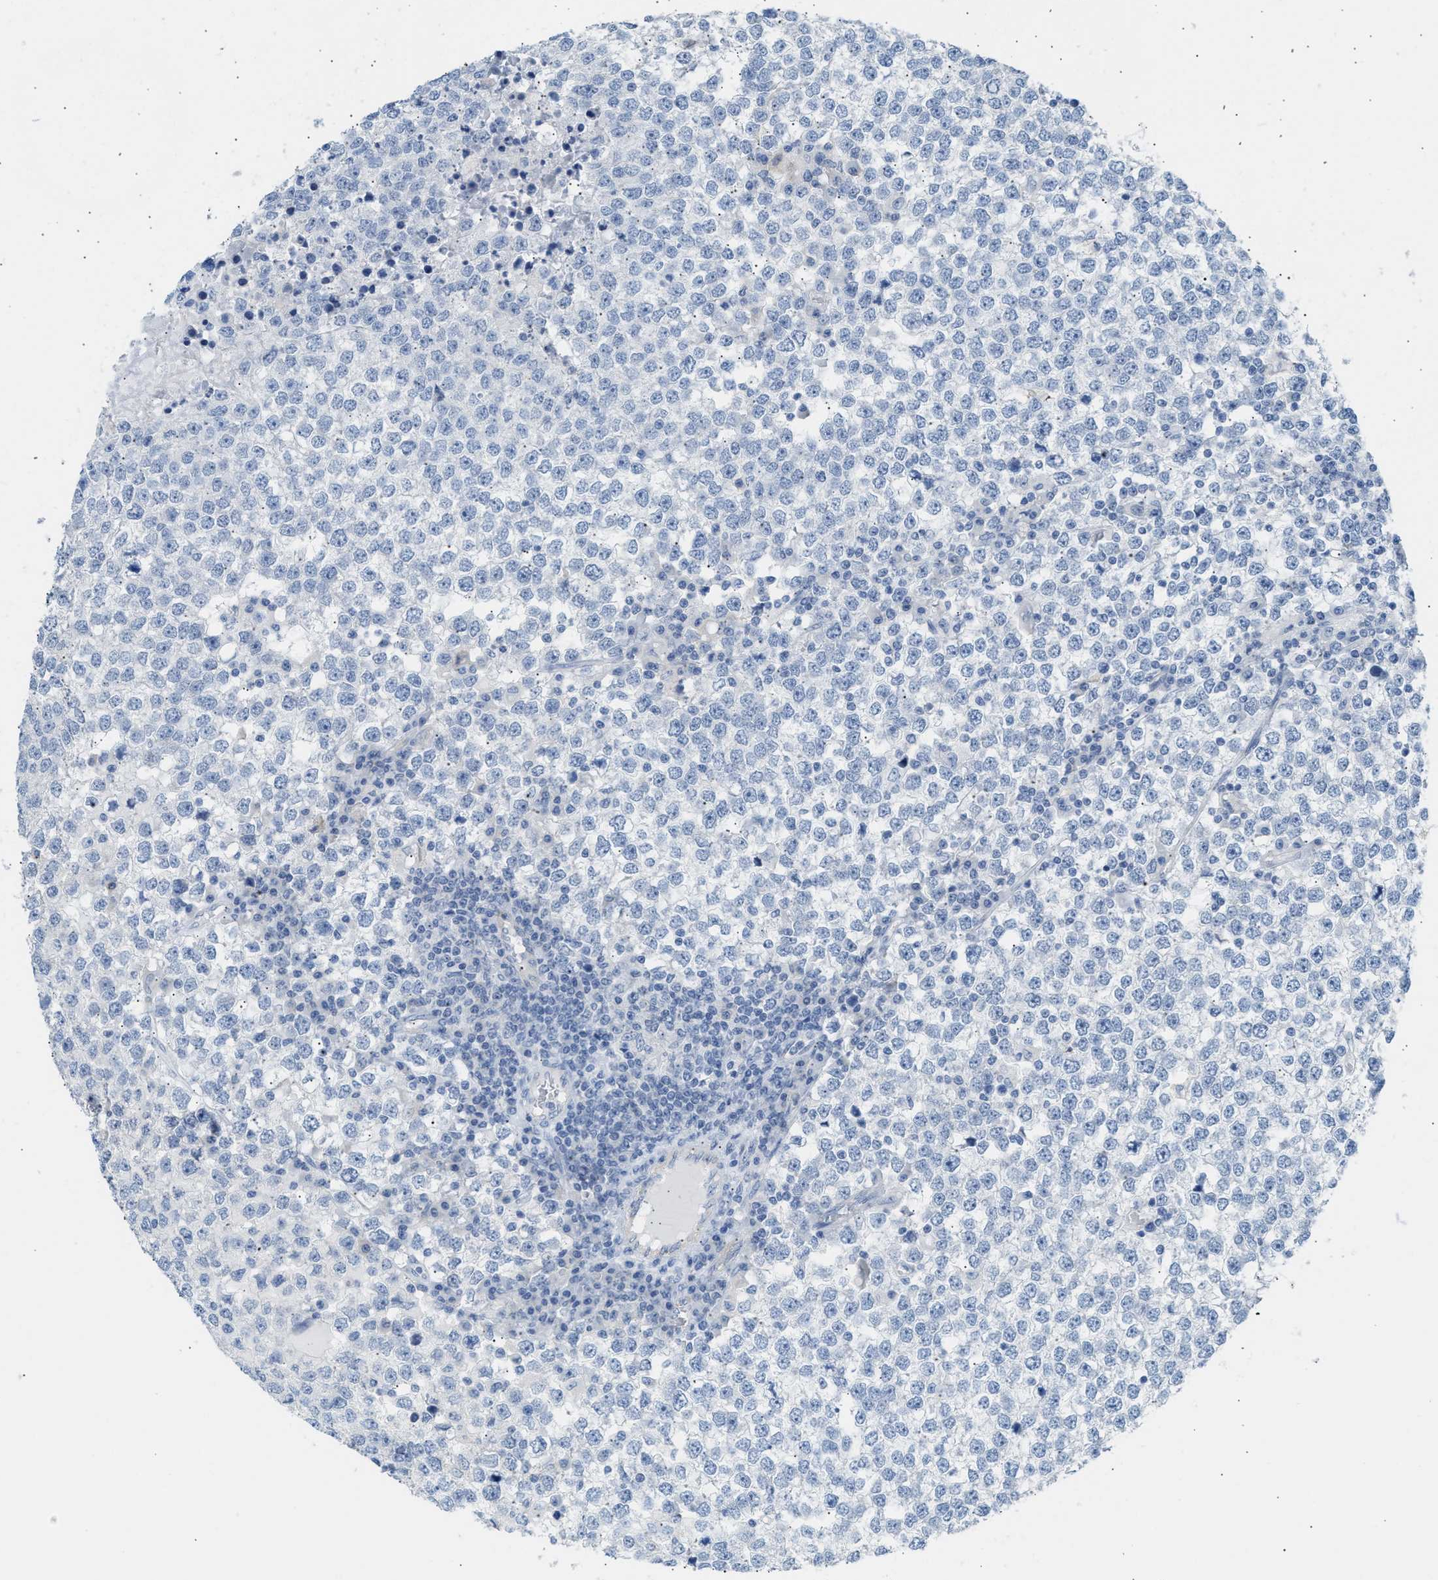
{"staining": {"intensity": "negative", "quantity": "none", "location": "none"}, "tissue": "testis cancer", "cell_type": "Tumor cells", "image_type": "cancer", "snomed": [{"axis": "morphology", "description": "Seminoma, NOS"}, {"axis": "topography", "description": "Testis"}], "caption": "This image is of testis cancer (seminoma) stained with immunohistochemistry (IHC) to label a protein in brown with the nuclei are counter-stained blue. There is no expression in tumor cells.", "gene": "ERBB2", "patient": {"sex": "male", "age": 65}}